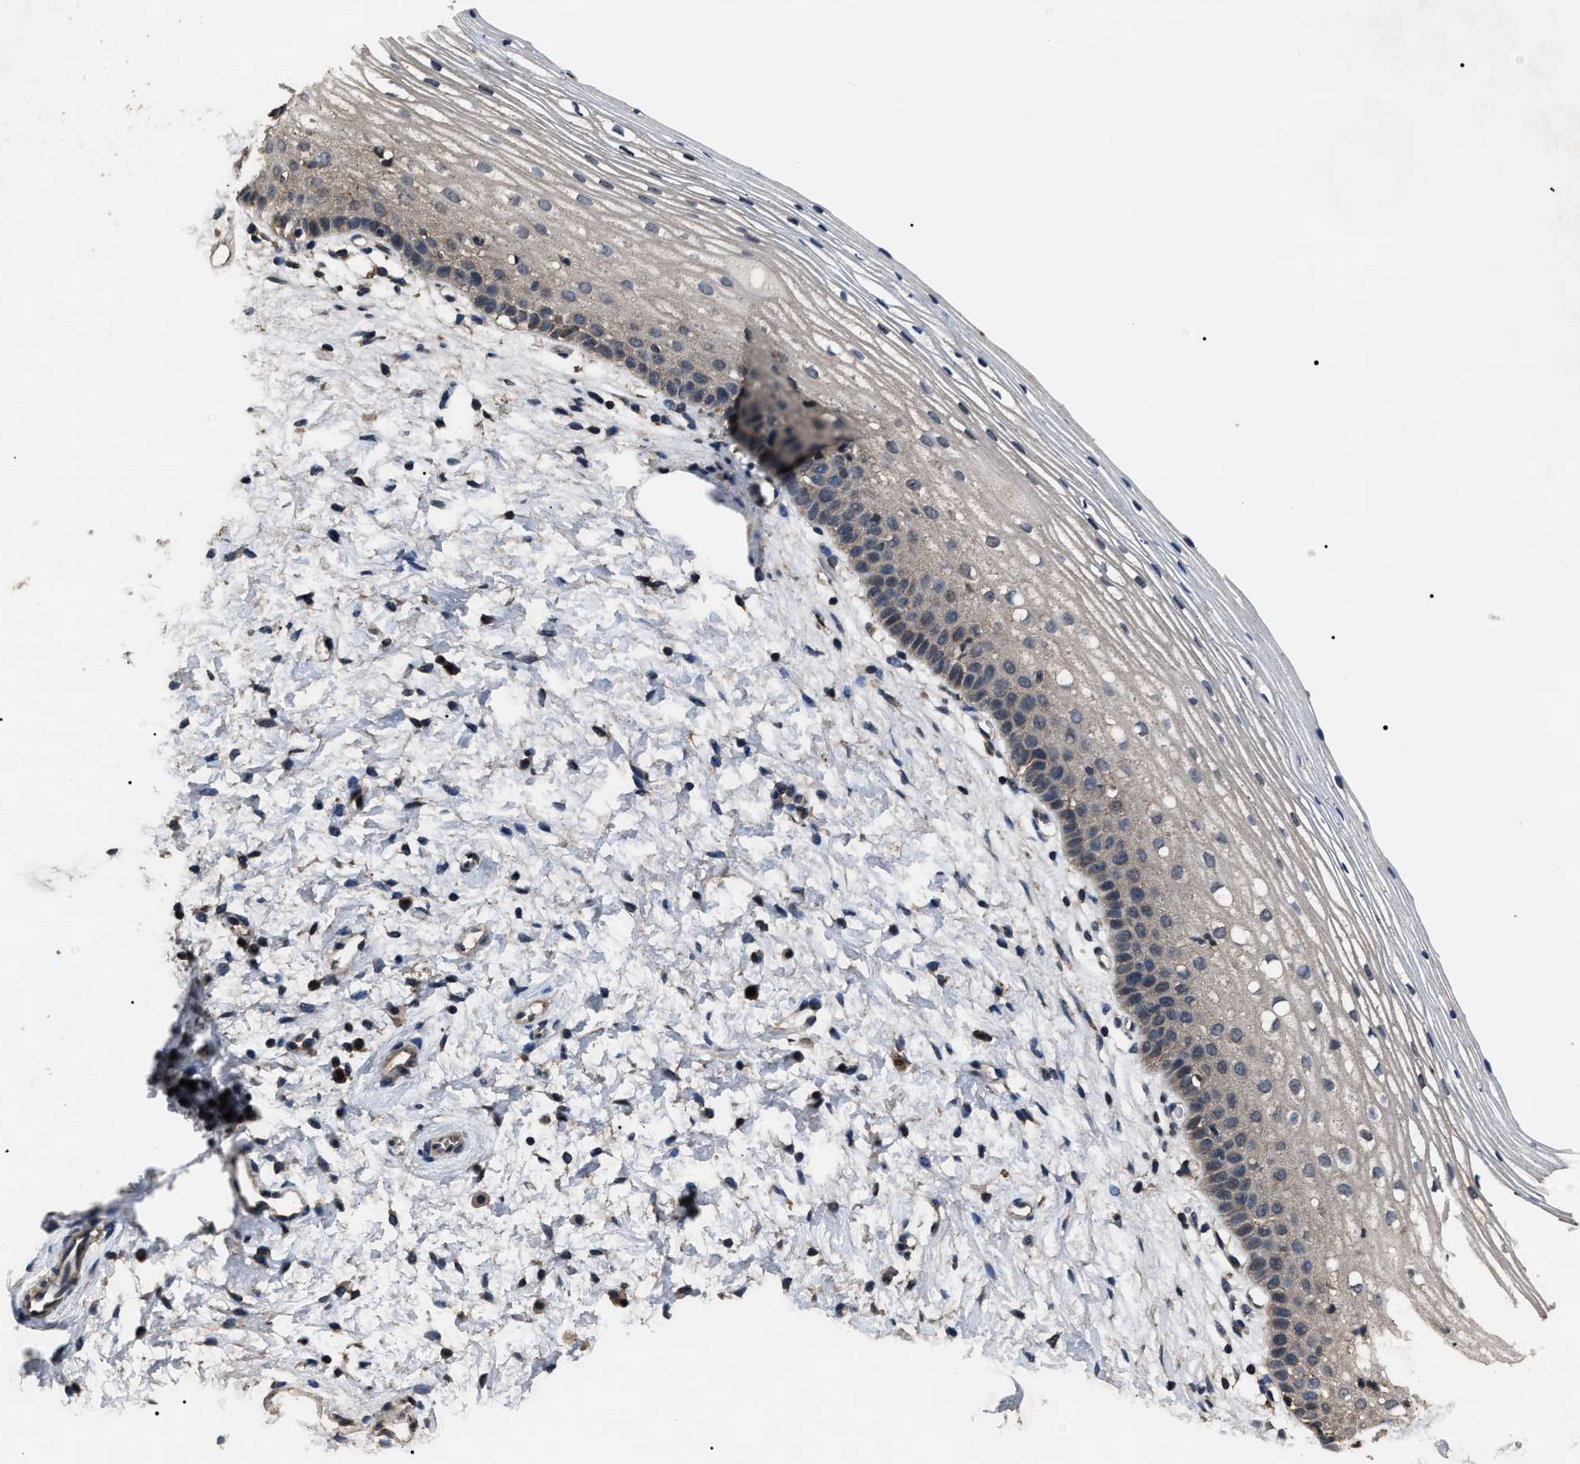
{"staining": {"intensity": "weak", "quantity": "25%-75%", "location": "cytoplasmic/membranous"}, "tissue": "cervix", "cell_type": "Glandular cells", "image_type": "normal", "snomed": [{"axis": "morphology", "description": "Normal tissue, NOS"}, {"axis": "topography", "description": "Cervix"}], "caption": "Protein expression analysis of normal human cervix reveals weak cytoplasmic/membranous staining in approximately 25%-75% of glandular cells. (Stains: DAB in brown, nuclei in blue, Microscopy: brightfield microscopy at high magnification).", "gene": "RNF216", "patient": {"sex": "female", "age": 72}}